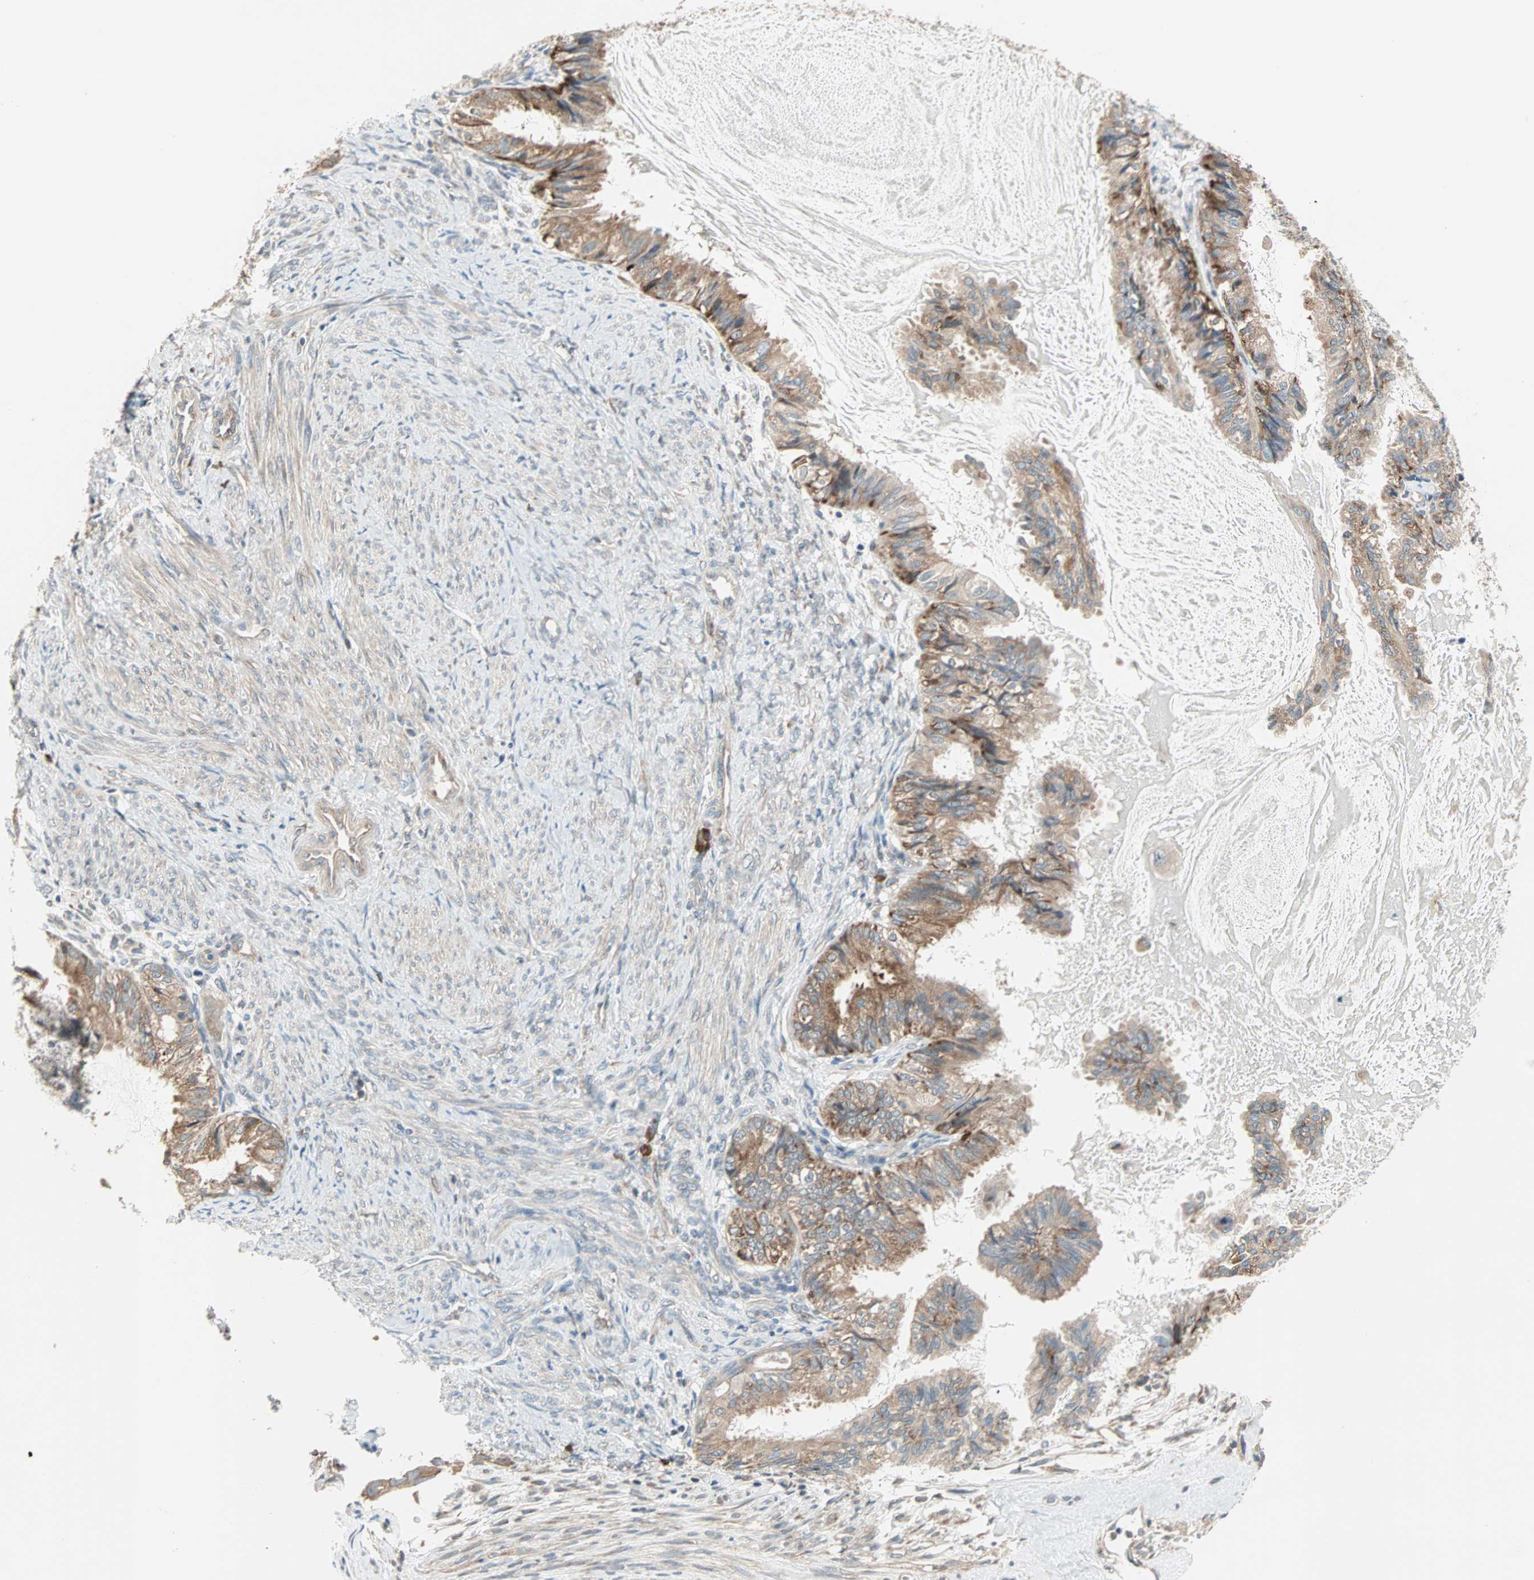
{"staining": {"intensity": "moderate", "quantity": ">75%", "location": "cytoplasmic/membranous"}, "tissue": "cervical cancer", "cell_type": "Tumor cells", "image_type": "cancer", "snomed": [{"axis": "morphology", "description": "Normal tissue, NOS"}, {"axis": "morphology", "description": "Adenocarcinoma, NOS"}, {"axis": "topography", "description": "Cervix"}, {"axis": "topography", "description": "Endometrium"}], "caption": "A high-resolution micrograph shows immunohistochemistry (IHC) staining of cervical cancer (adenocarcinoma), which shows moderate cytoplasmic/membranous expression in approximately >75% of tumor cells. Nuclei are stained in blue.", "gene": "SAR1A", "patient": {"sex": "female", "age": 86}}